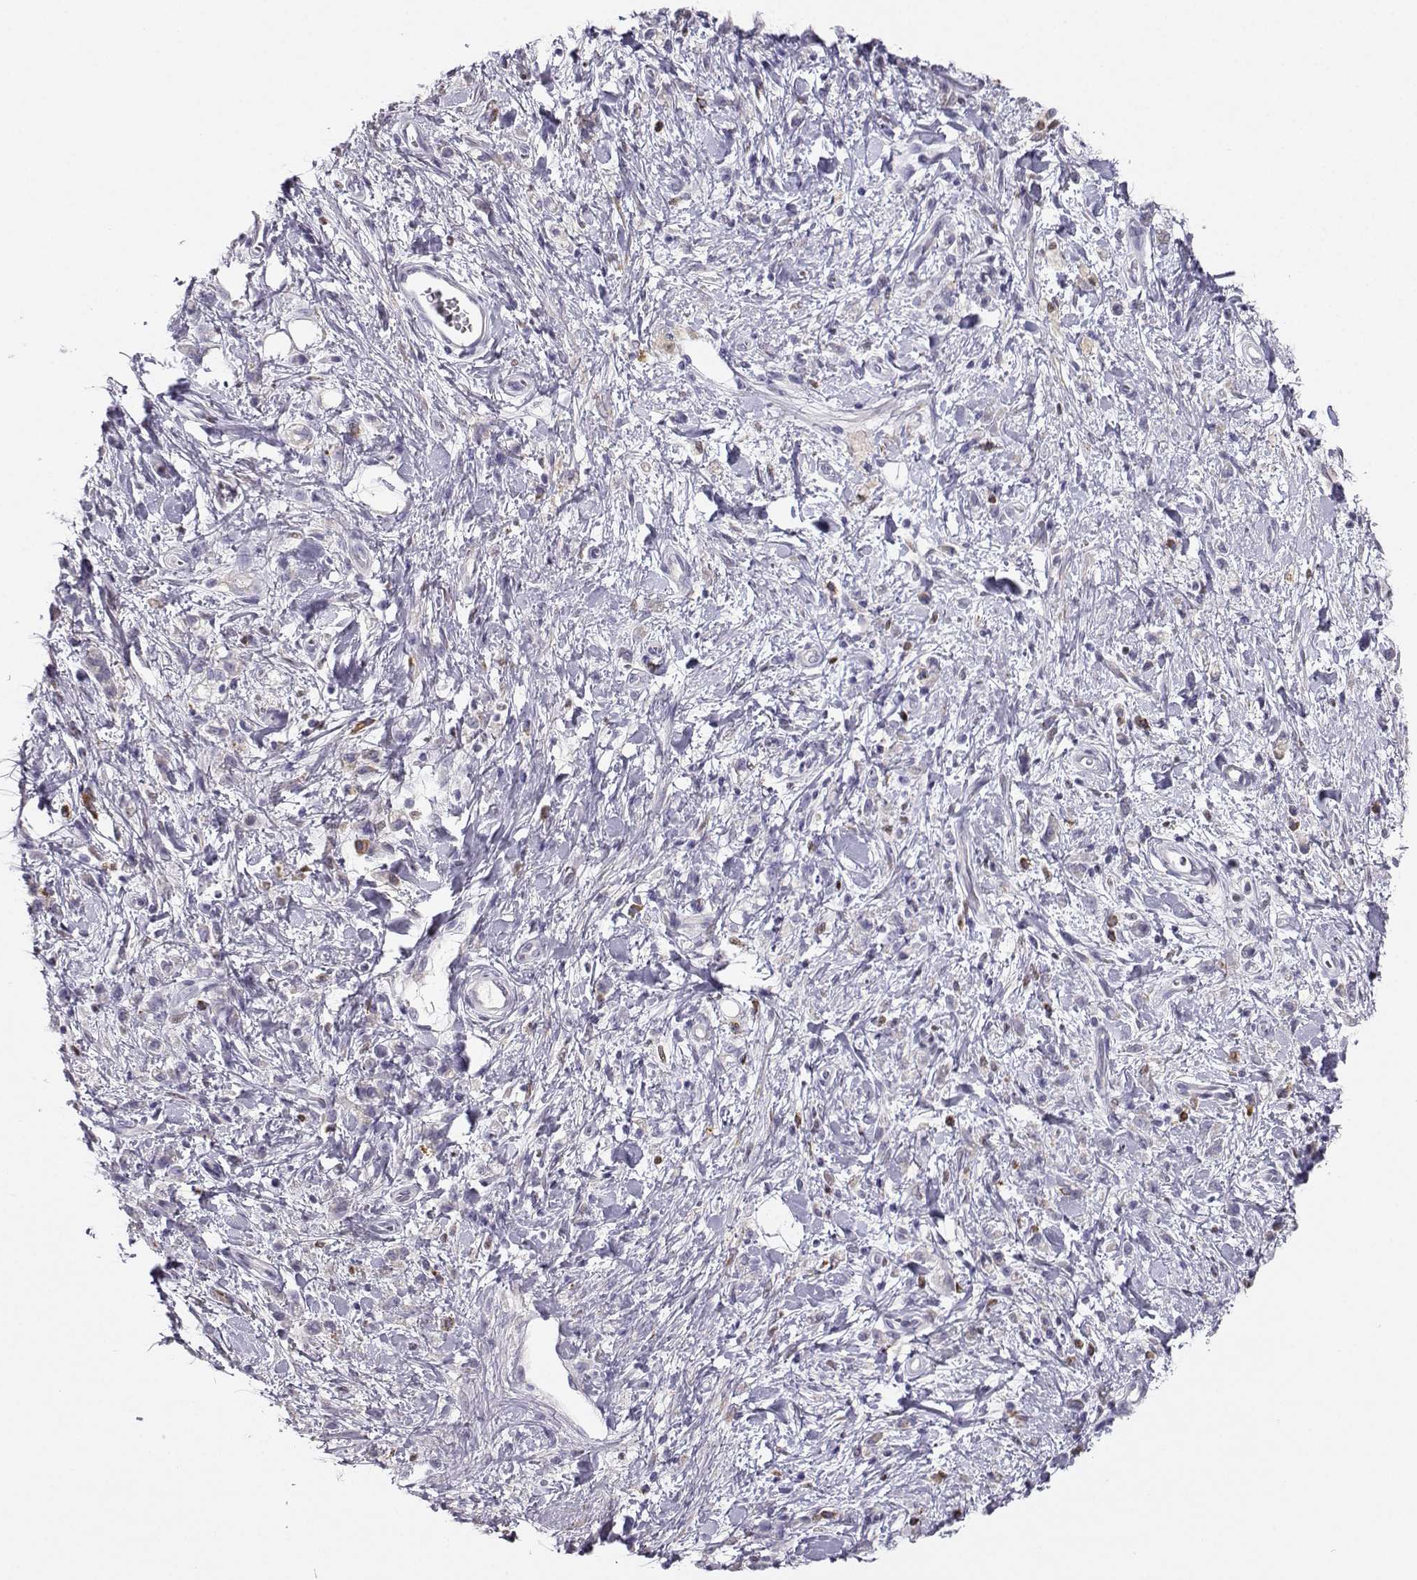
{"staining": {"intensity": "negative", "quantity": "none", "location": "none"}, "tissue": "stomach cancer", "cell_type": "Tumor cells", "image_type": "cancer", "snomed": [{"axis": "morphology", "description": "Adenocarcinoma, NOS"}, {"axis": "topography", "description": "Stomach"}], "caption": "Stomach adenocarcinoma stained for a protein using immunohistochemistry (IHC) exhibits no staining tumor cells.", "gene": "DCLK3", "patient": {"sex": "male", "age": 77}}